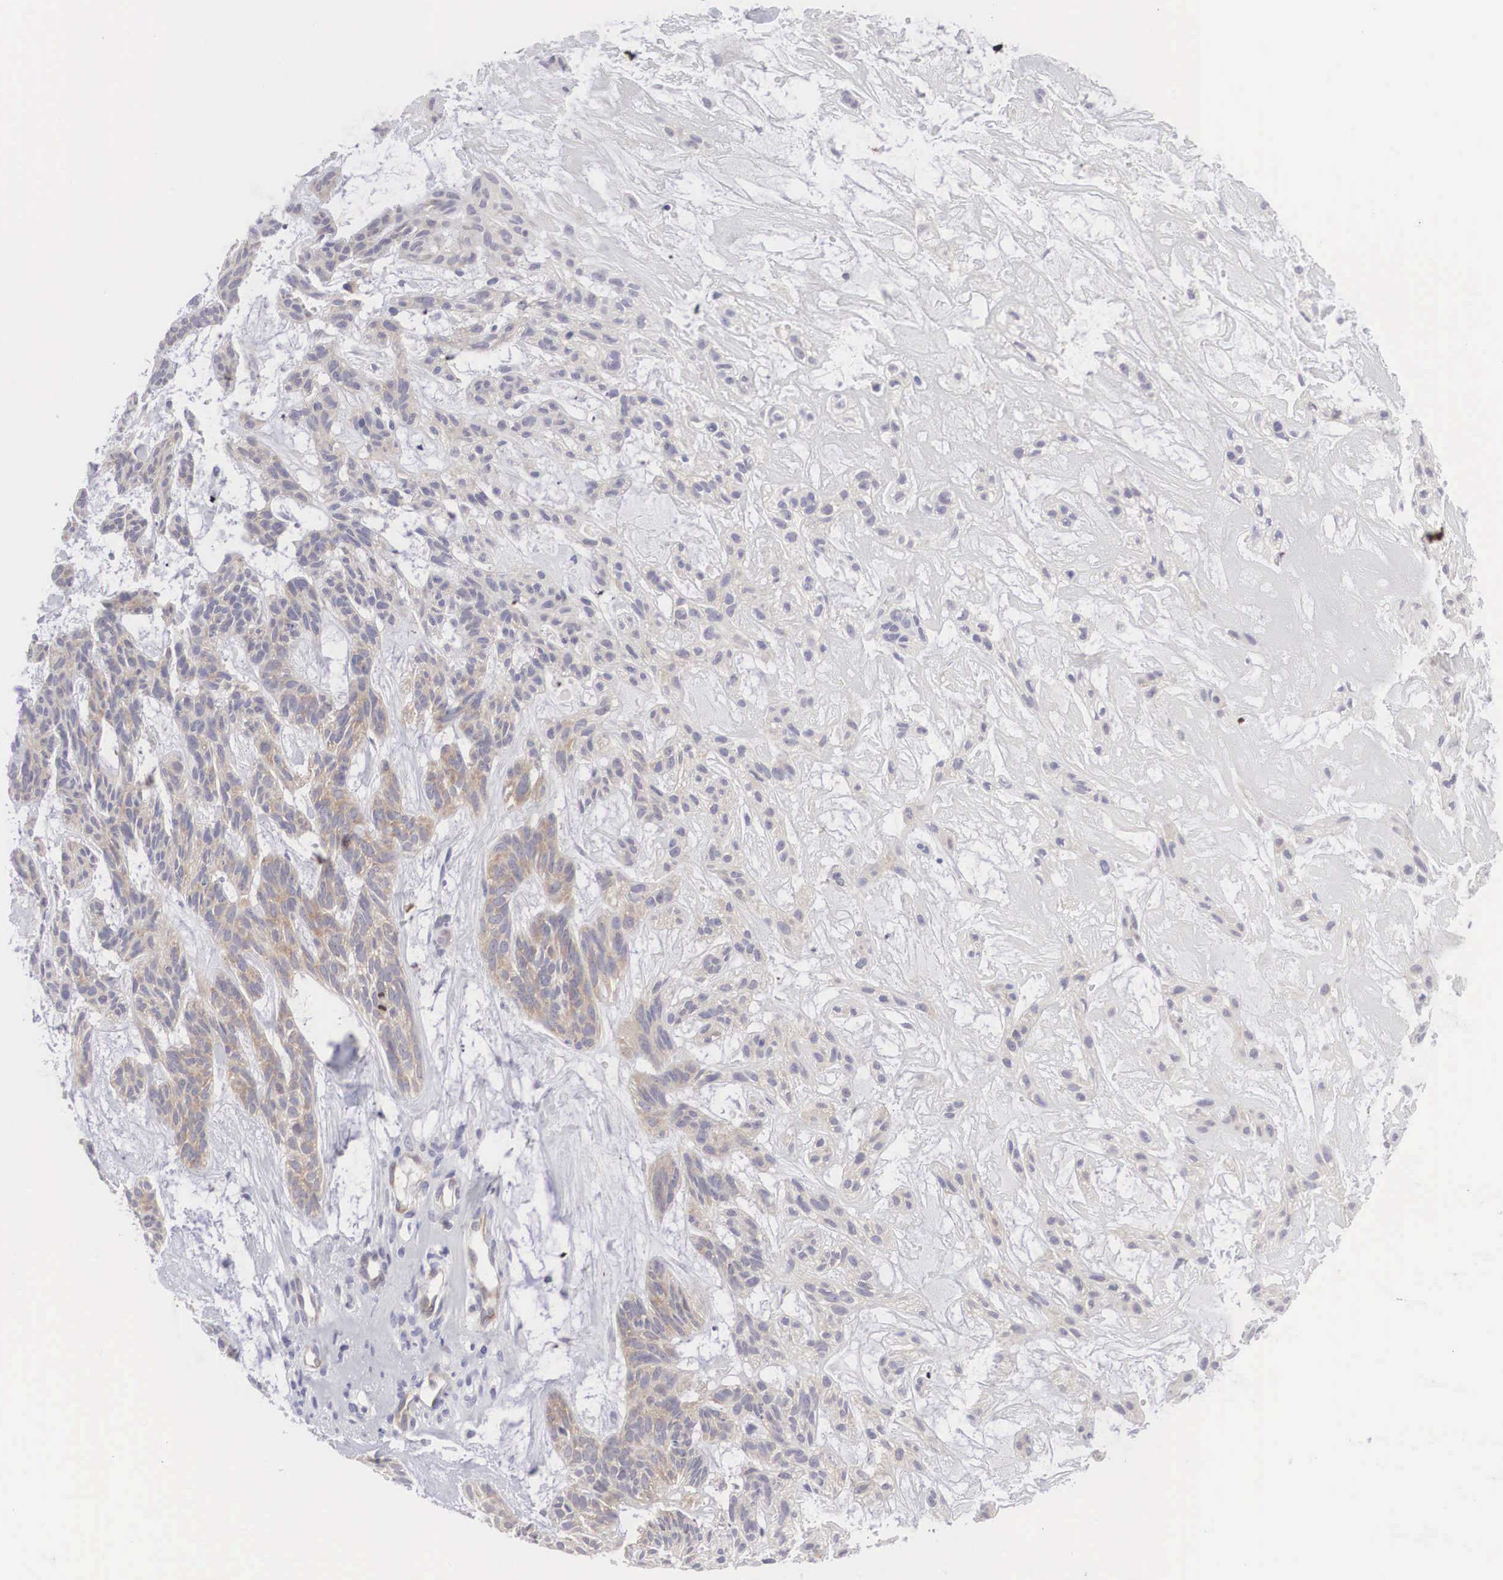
{"staining": {"intensity": "weak", "quantity": ">75%", "location": "cytoplasmic/membranous"}, "tissue": "skin cancer", "cell_type": "Tumor cells", "image_type": "cancer", "snomed": [{"axis": "morphology", "description": "Basal cell carcinoma"}, {"axis": "topography", "description": "Skin"}], "caption": "Immunohistochemical staining of skin cancer shows low levels of weak cytoplasmic/membranous expression in about >75% of tumor cells.", "gene": "MAST4", "patient": {"sex": "male", "age": 75}}